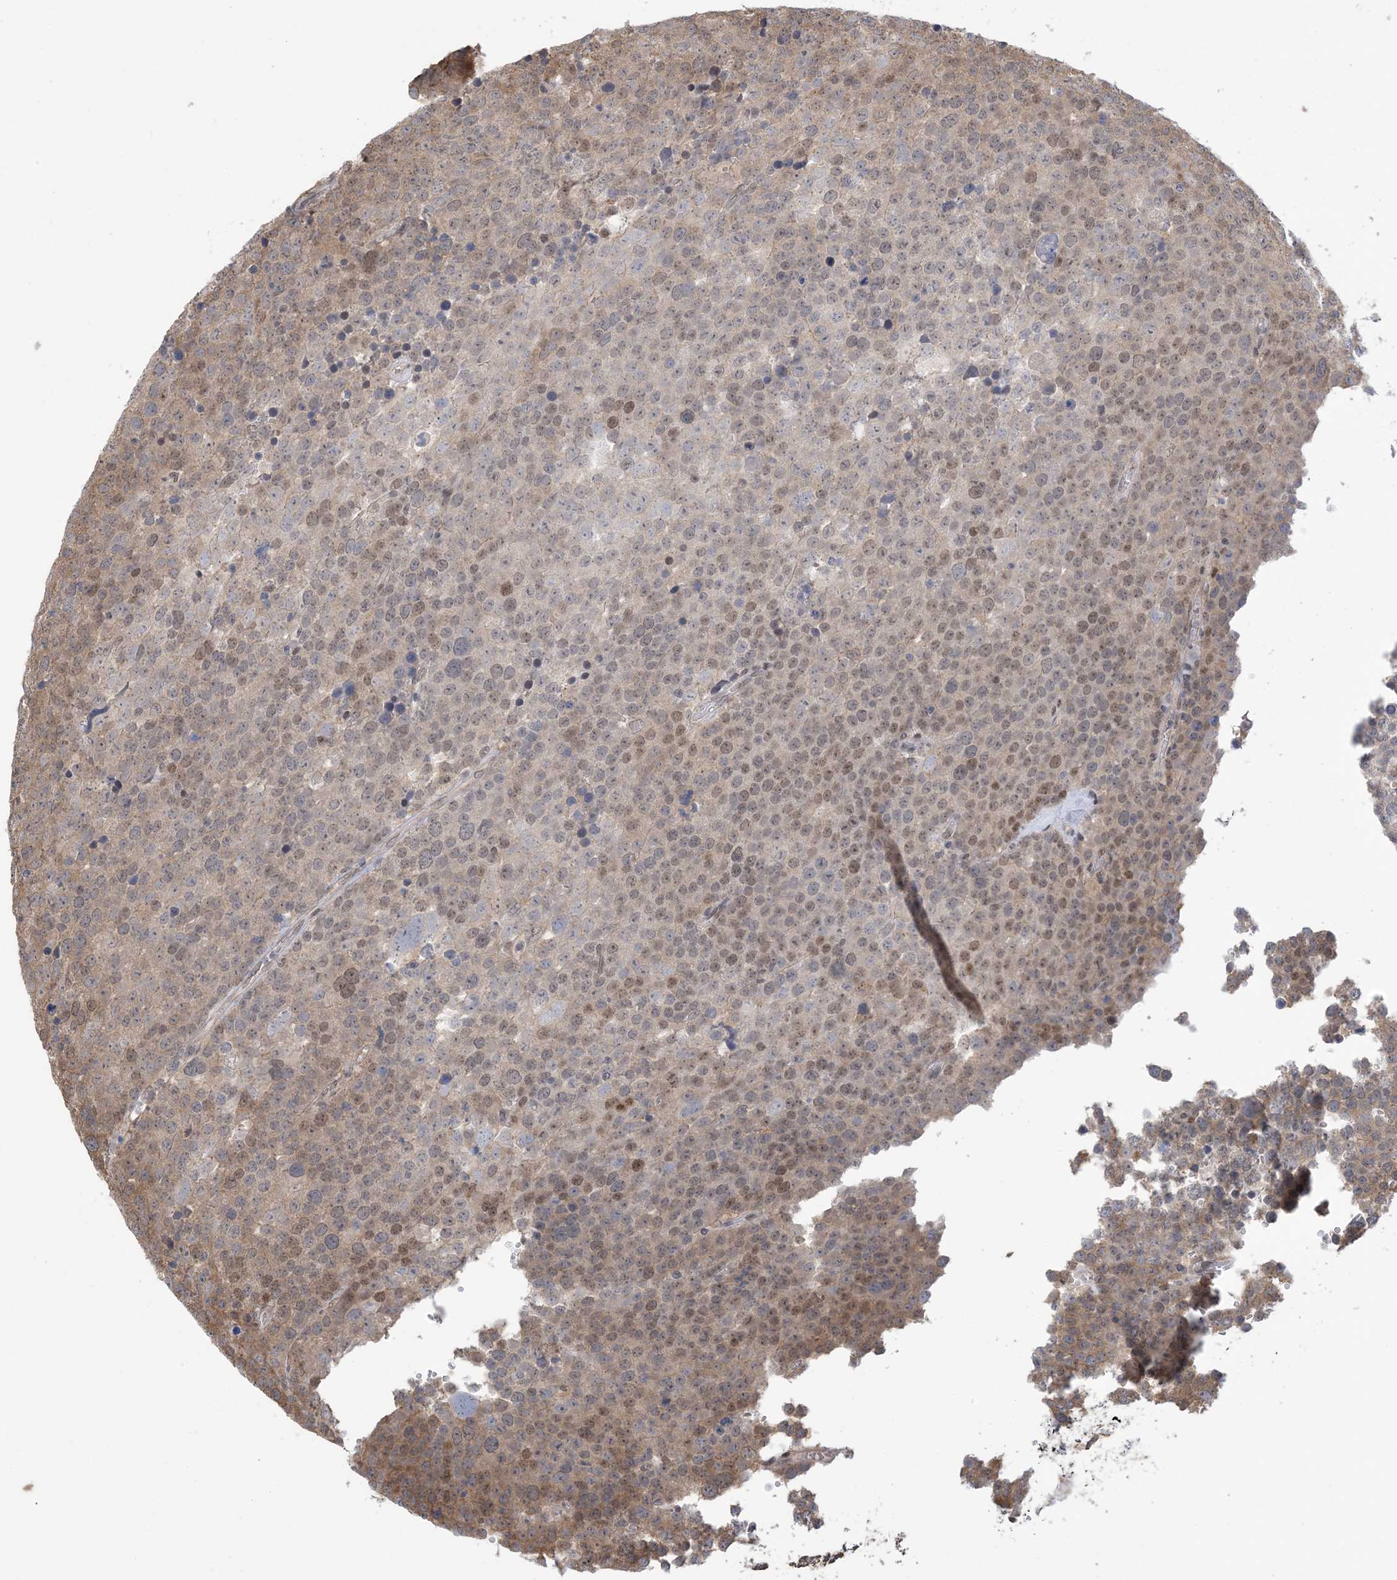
{"staining": {"intensity": "moderate", "quantity": "25%-75%", "location": "nuclear"}, "tissue": "testis cancer", "cell_type": "Tumor cells", "image_type": "cancer", "snomed": [{"axis": "morphology", "description": "Seminoma, NOS"}, {"axis": "topography", "description": "Testis"}], "caption": "Protein staining shows moderate nuclear staining in about 25%-75% of tumor cells in testis cancer.", "gene": "ZNF8", "patient": {"sex": "male", "age": 71}}